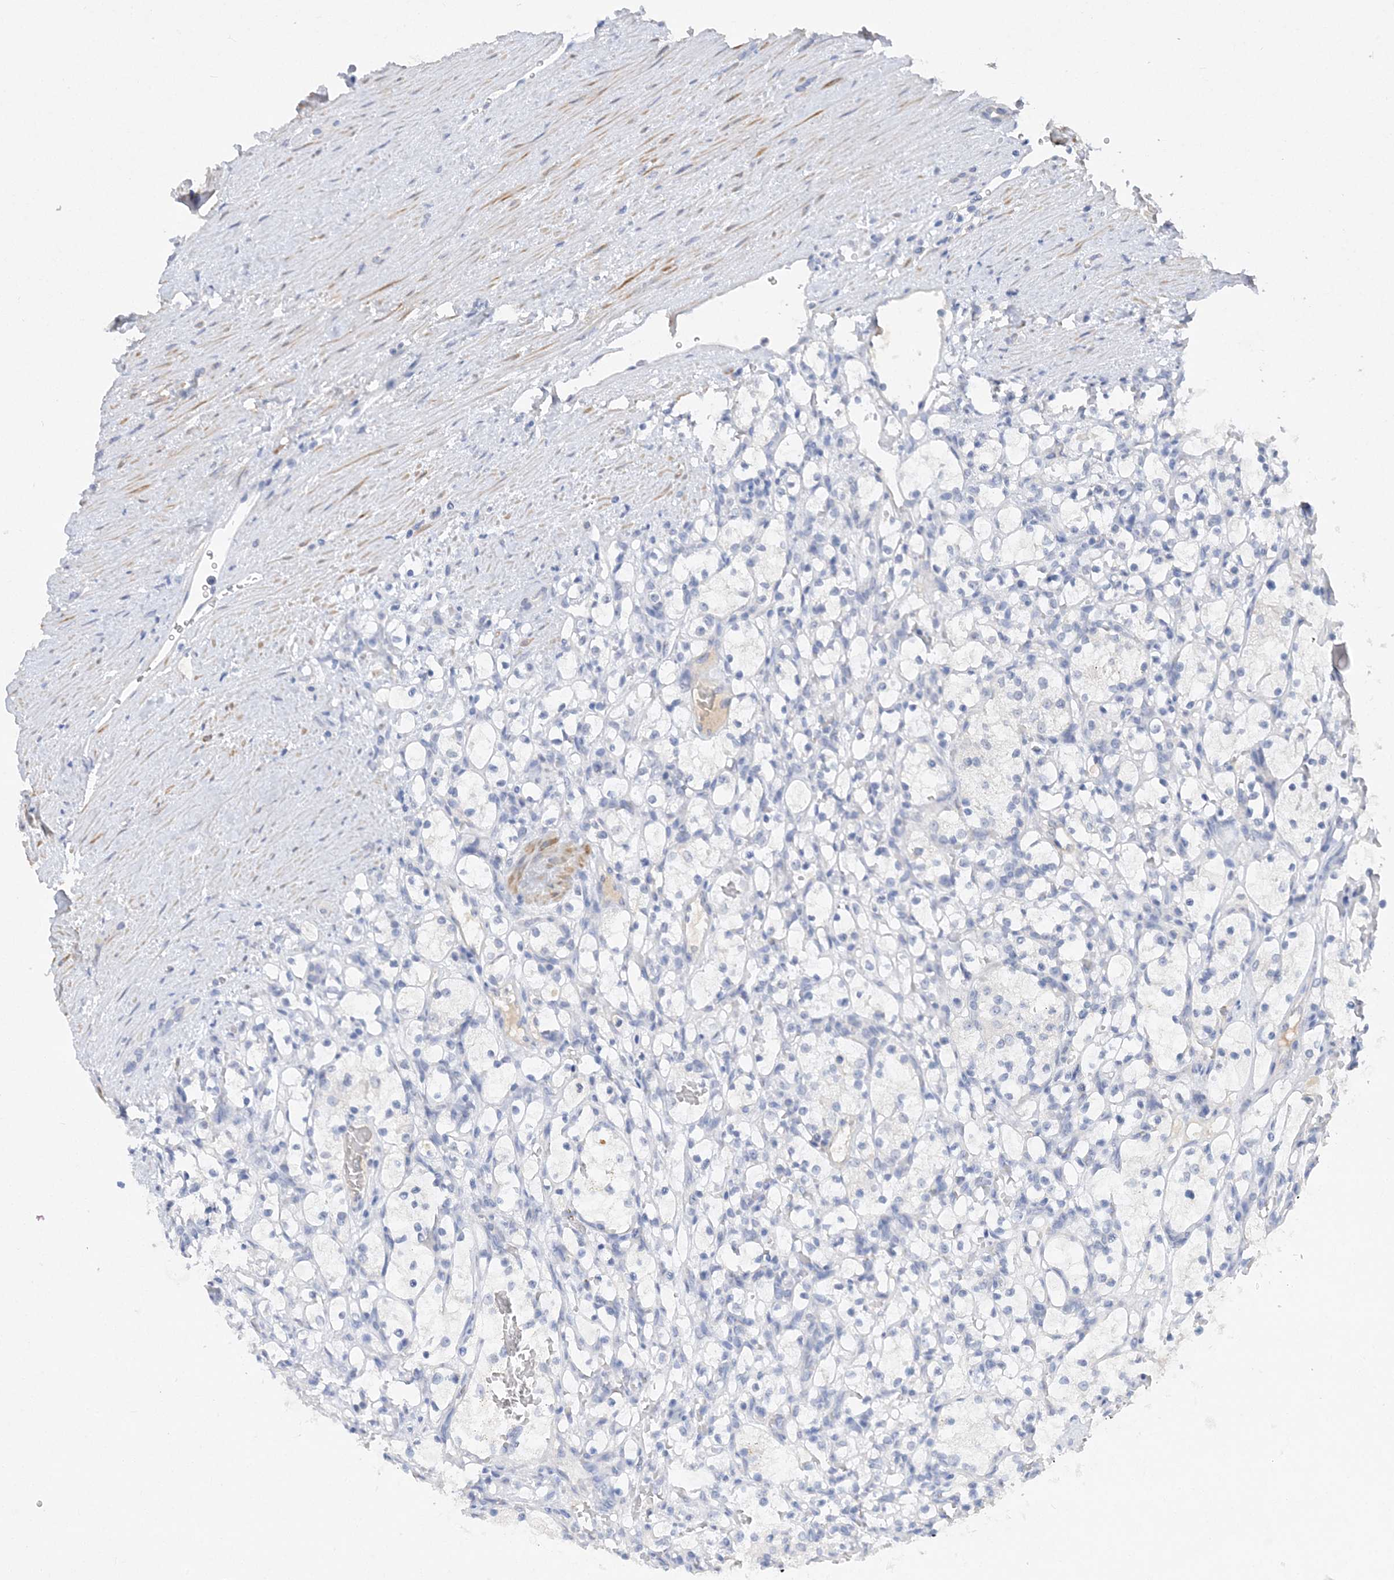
{"staining": {"intensity": "negative", "quantity": "none", "location": "none"}, "tissue": "renal cancer", "cell_type": "Tumor cells", "image_type": "cancer", "snomed": [{"axis": "morphology", "description": "Adenocarcinoma, NOS"}, {"axis": "topography", "description": "Kidney"}], "caption": "There is no significant positivity in tumor cells of renal adenocarcinoma.", "gene": "C11orf58", "patient": {"sex": "female", "age": 69}}